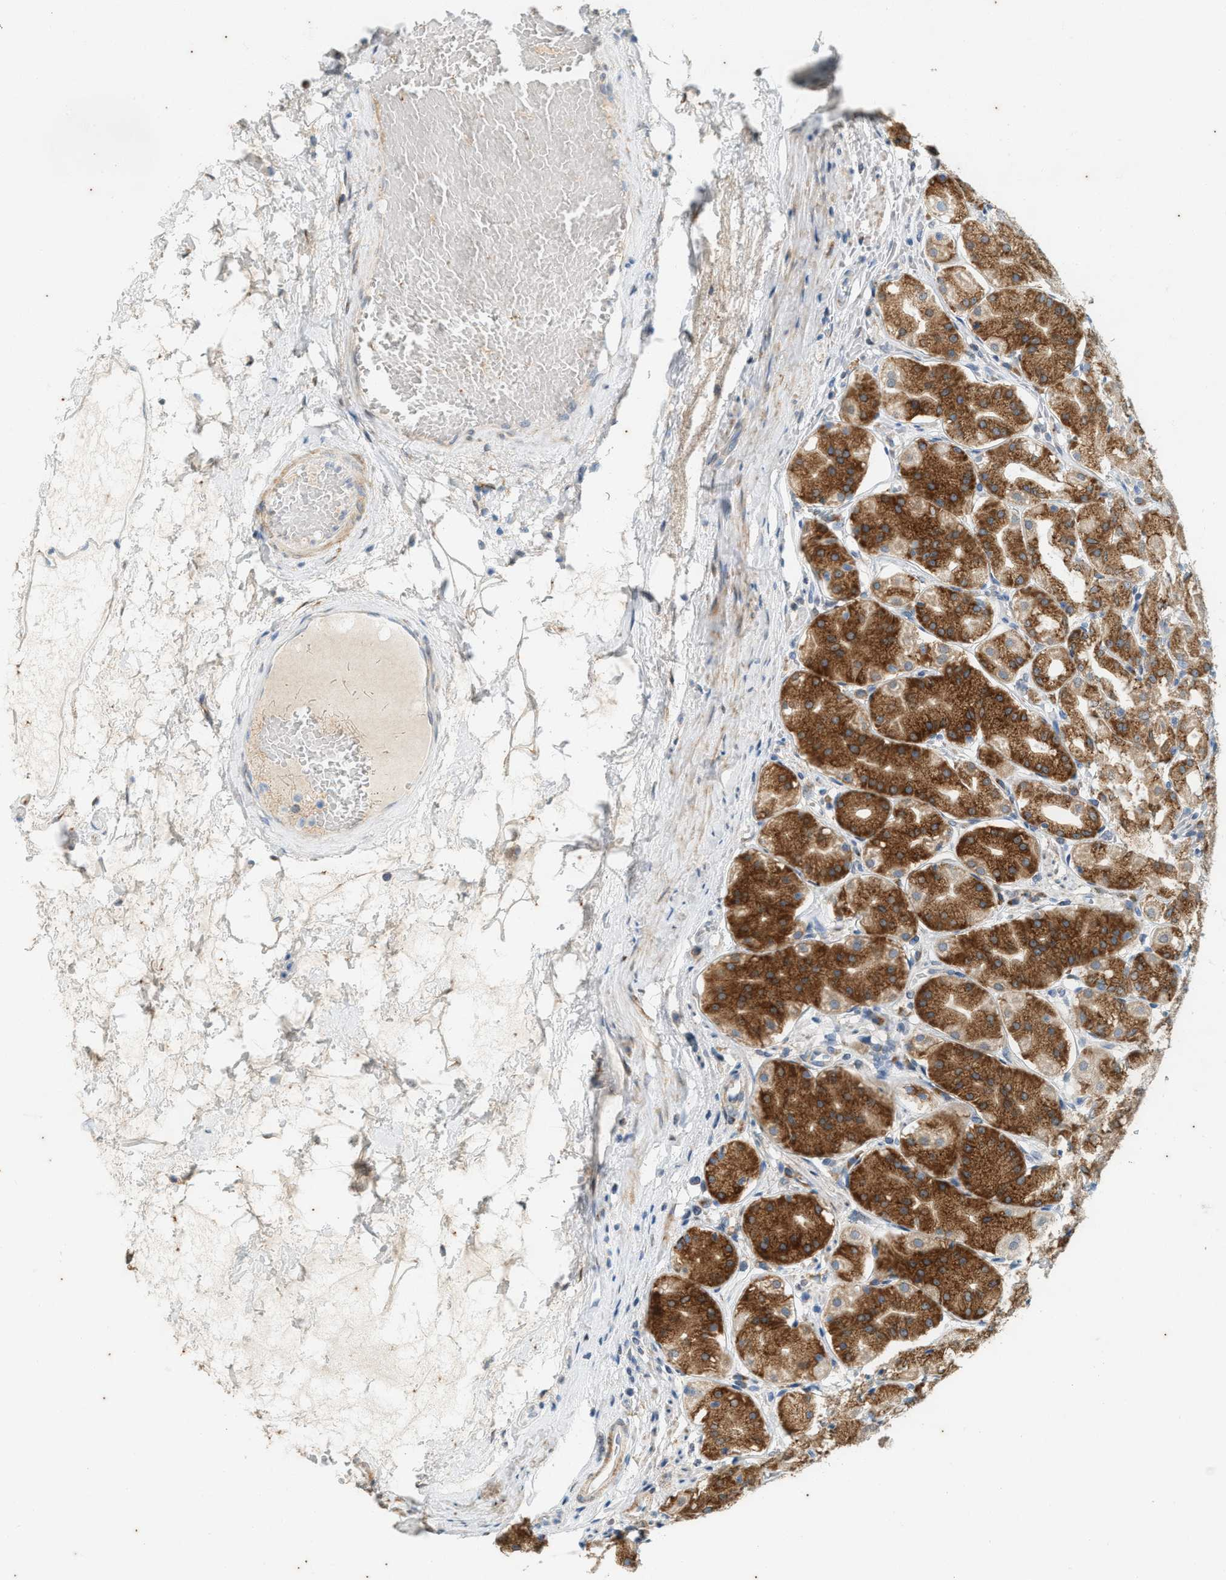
{"staining": {"intensity": "strong", "quantity": ">75%", "location": "cytoplasmic/membranous"}, "tissue": "stomach", "cell_type": "Glandular cells", "image_type": "normal", "snomed": [{"axis": "morphology", "description": "Normal tissue, NOS"}, {"axis": "topography", "description": "Stomach"}, {"axis": "topography", "description": "Stomach, lower"}], "caption": "Glandular cells exhibit strong cytoplasmic/membranous positivity in approximately >75% of cells in benign stomach. Immunohistochemistry (ihc) stains the protein of interest in brown and the nuclei are stained blue.", "gene": "CHPF2", "patient": {"sex": "female", "age": 56}}